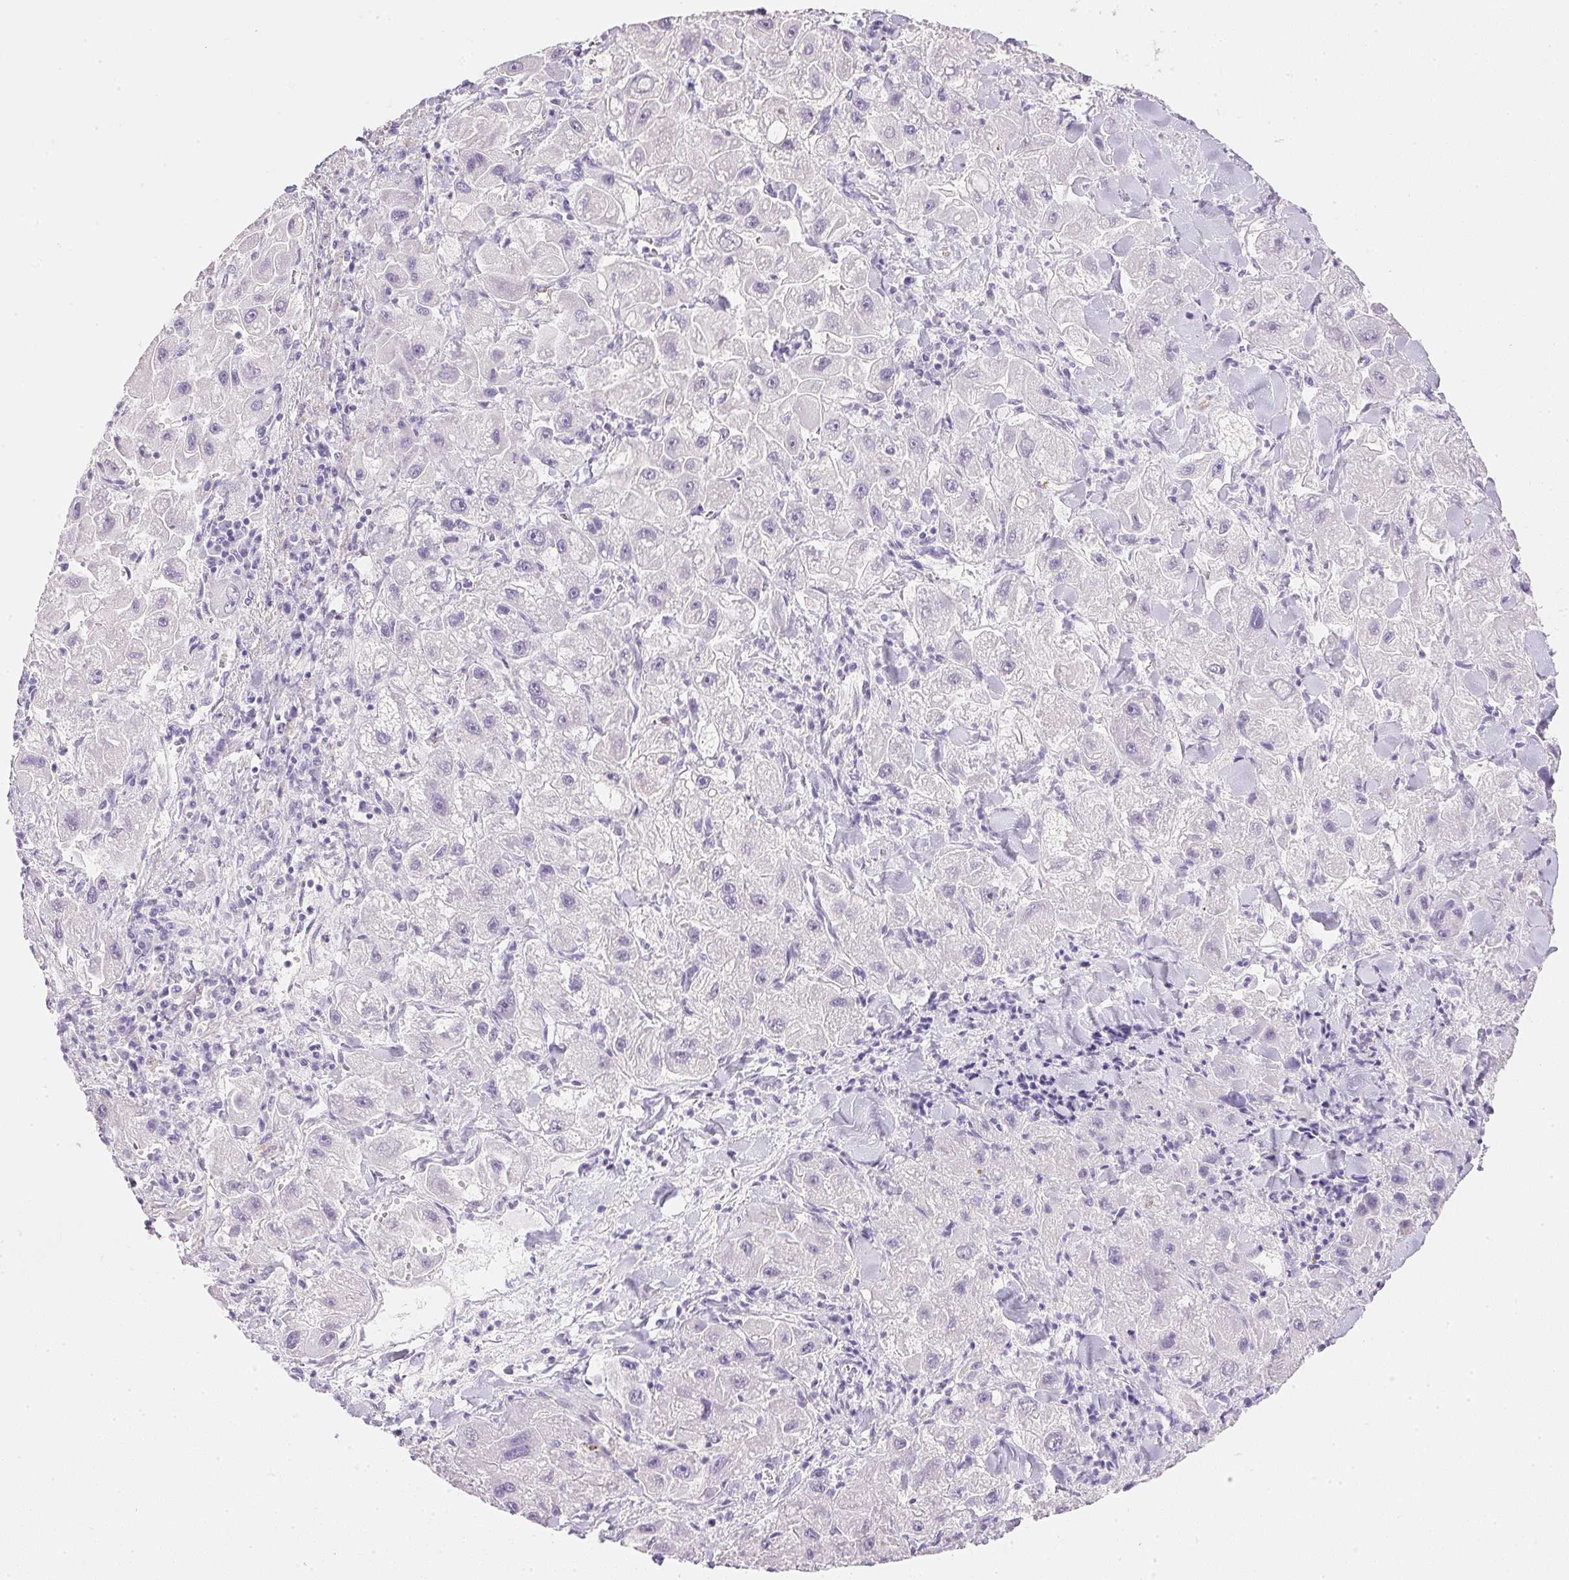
{"staining": {"intensity": "negative", "quantity": "none", "location": "none"}, "tissue": "liver cancer", "cell_type": "Tumor cells", "image_type": "cancer", "snomed": [{"axis": "morphology", "description": "Carcinoma, Hepatocellular, NOS"}, {"axis": "topography", "description": "Liver"}], "caption": "Liver cancer stained for a protein using immunohistochemistry displays no expression tumor cells.", "gene": "KCNE2", "patient": {"sex": "male", "age": 24}}